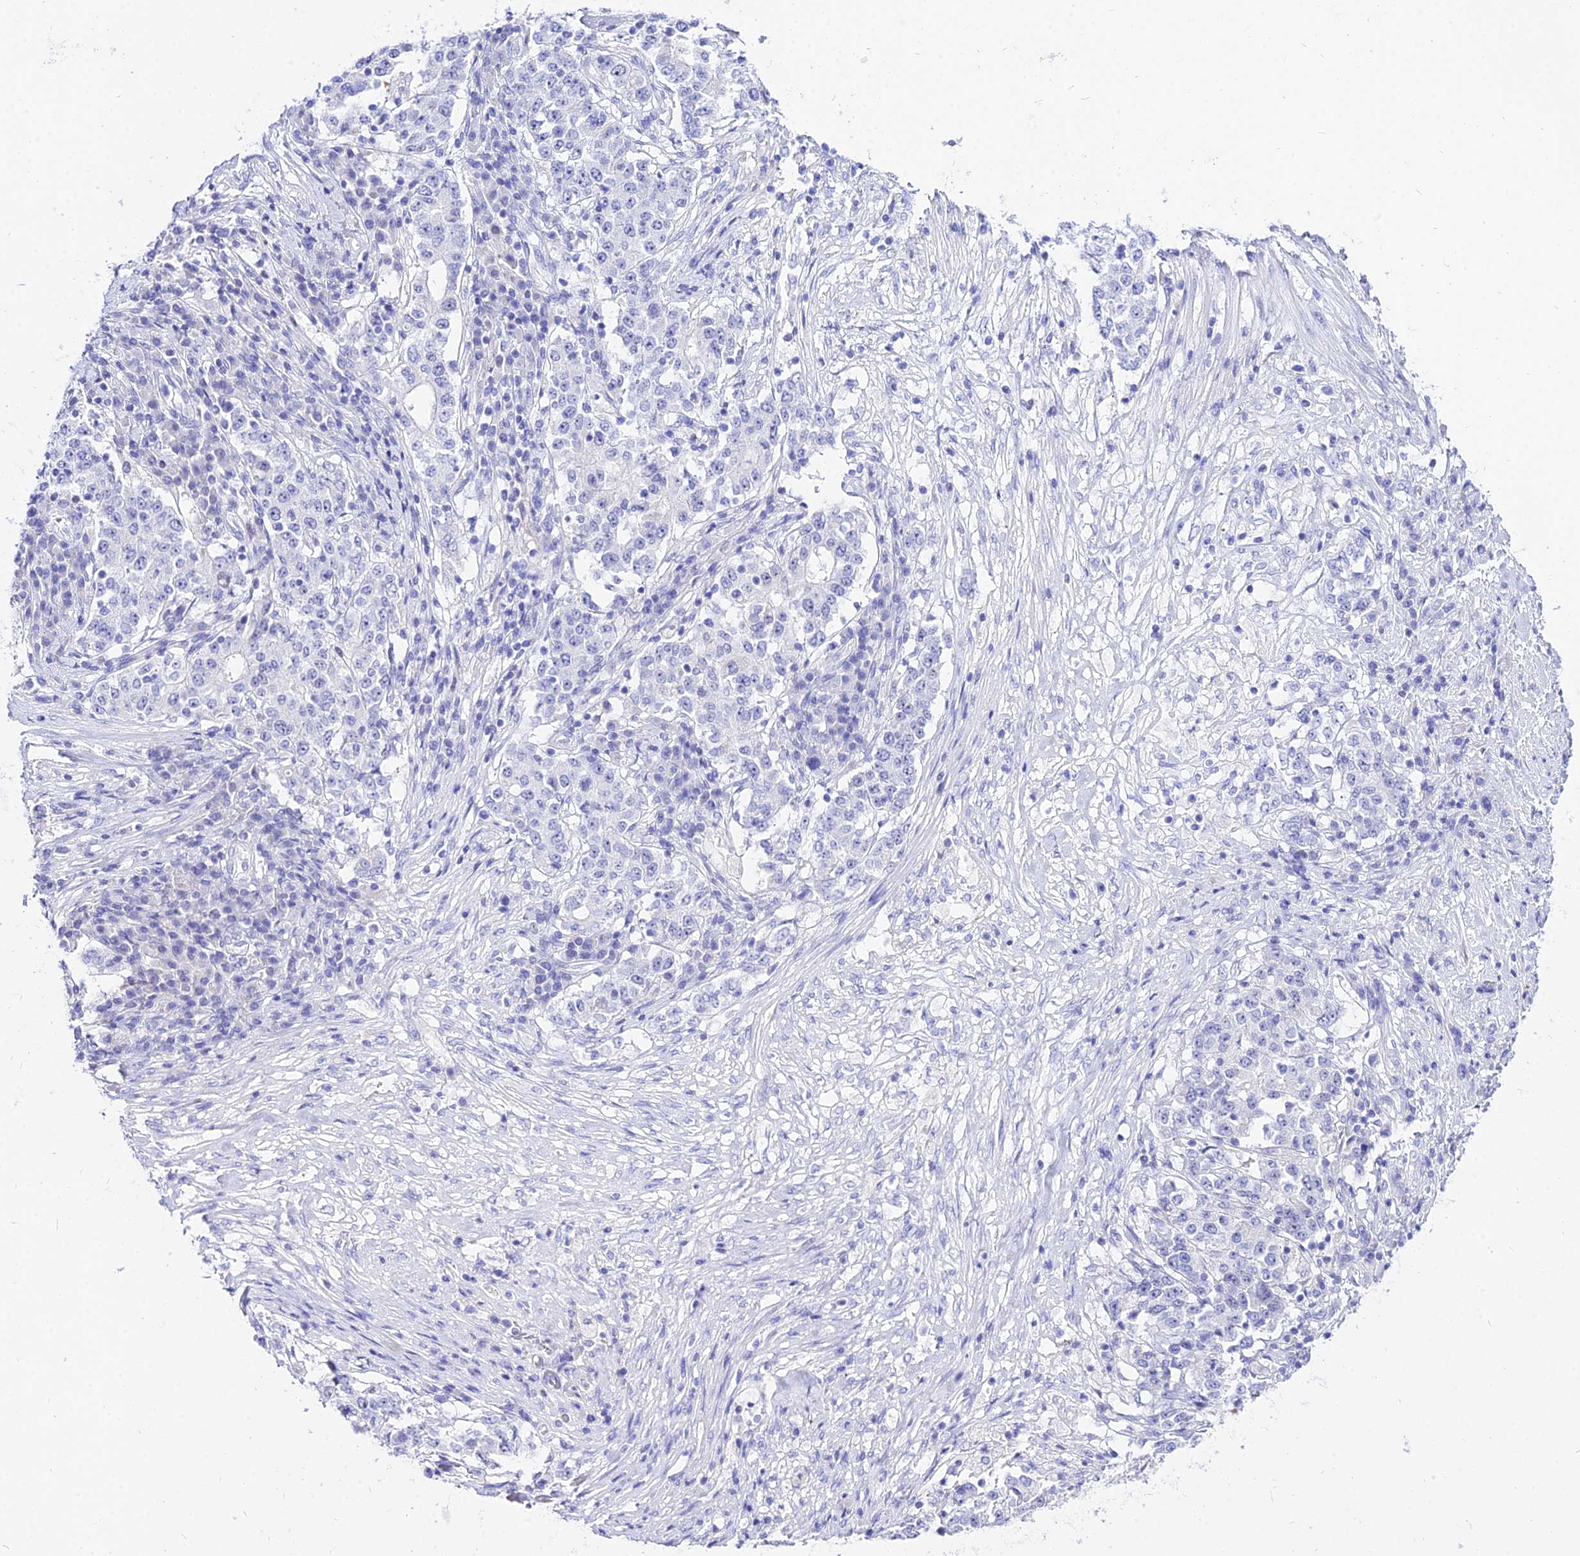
{"staining": {"intensity": "negative", "quantity": "none", "location": "none"}, "tissue": "stomach cancer", "cell_type": "Tumor cells", "image_type": "cancer", "snomed": [{"axis": "morphology", "description": "Adenocarcinoma, NOS"}, {"axis": "topography", "description": "Stomach"}], "caption": "IHC of human stomach cancer (adenocarcinoma) shows no staining in tumor cells. Nuclei are stained in blue.", "gene": "CARD18", "patient": {"sex": "male", "age": 59}}